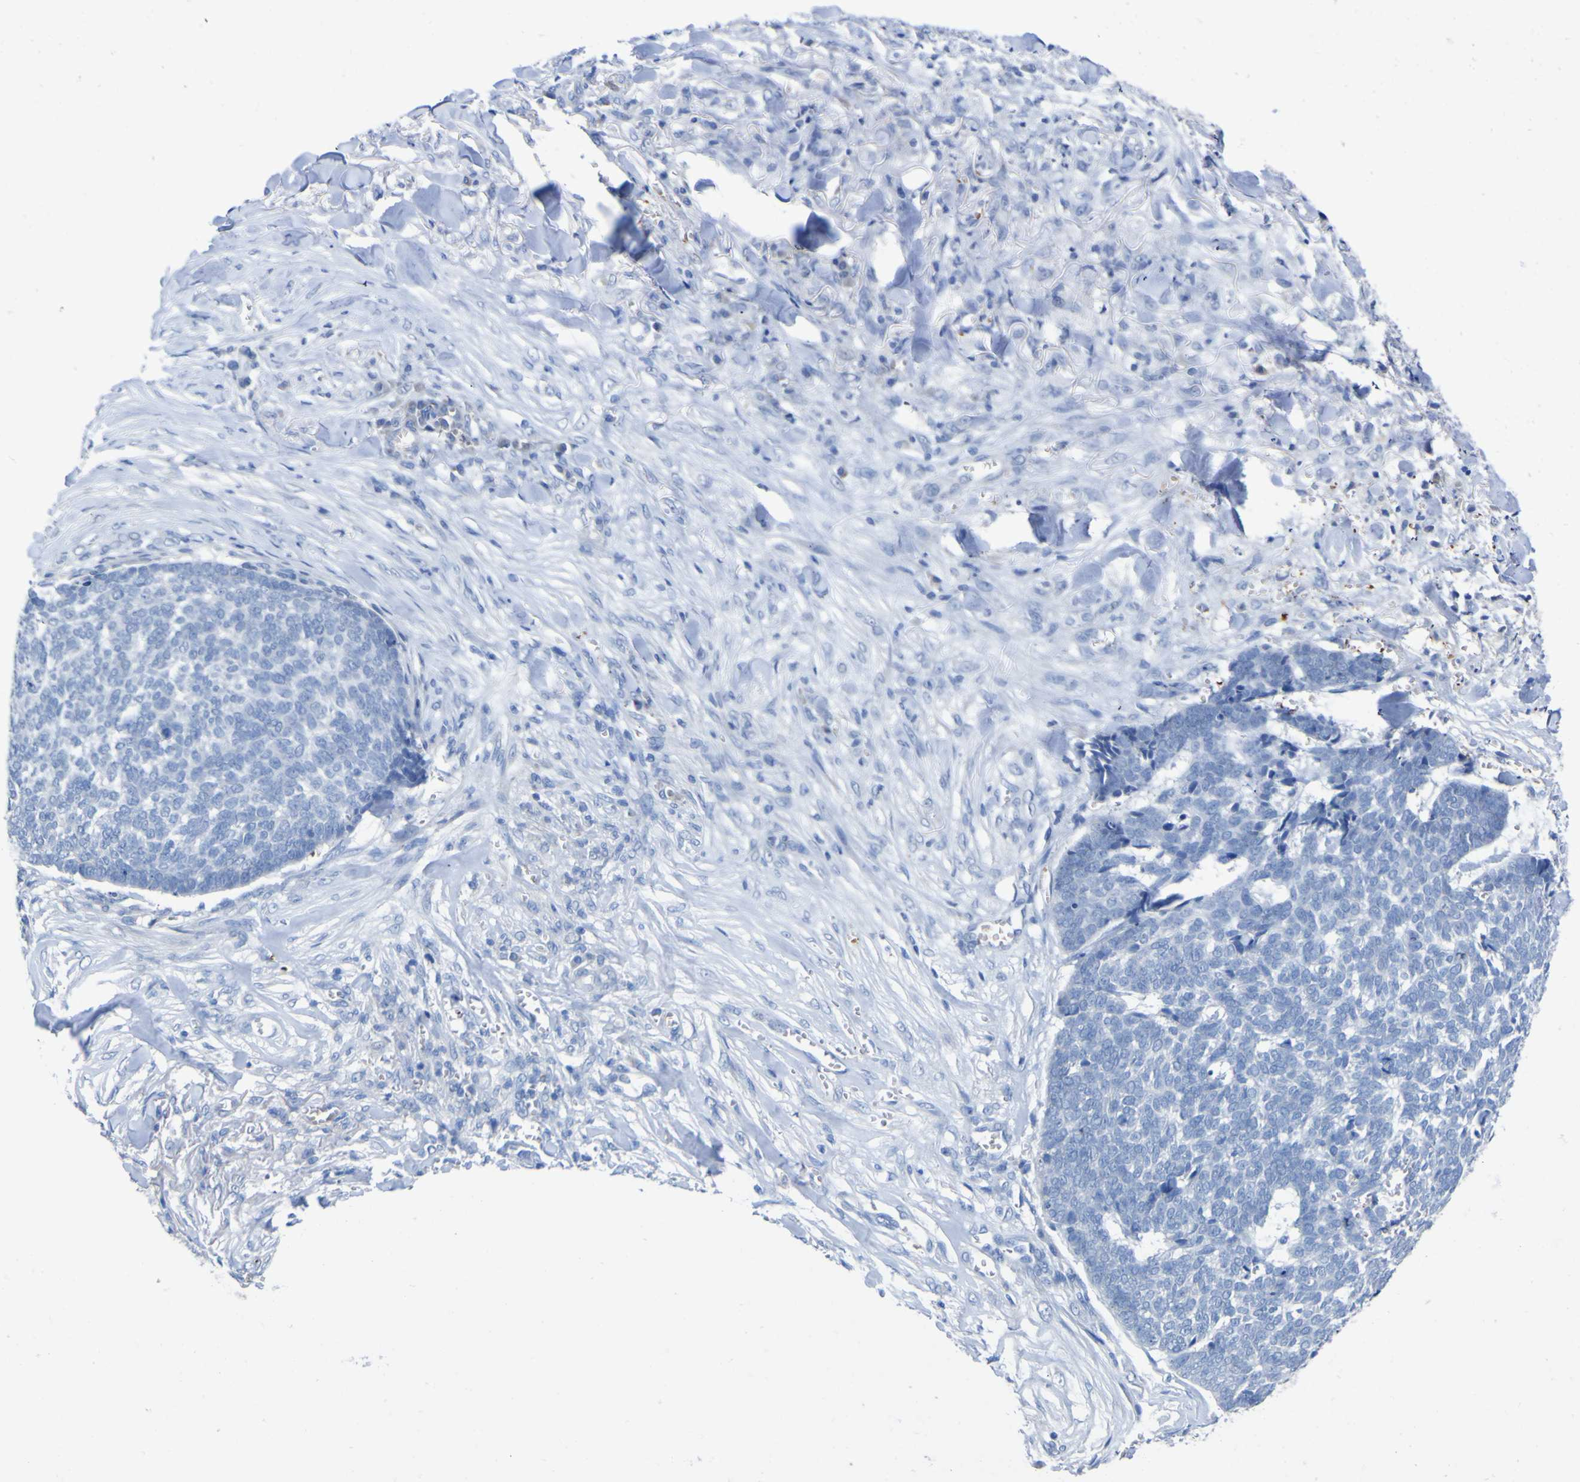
{"staining": {"intensity": "negative", "quantity": "none", "location": "none"}, "tissue": "skin cancer", "cell_type": "Tumor cells", "image_type": "cancer", "snomed": [{"axis": "morphology", "description": "Basal cell carcinoma"}, {"axis": "topography", "description": "Skin"}], "caption": "Immunohistochemical staining of skin cancer (basal cell carcinoma) displays no significant staining in tumor cells.", "gene": "GCM1", "patient": {"sex": "male", "age": 84}}